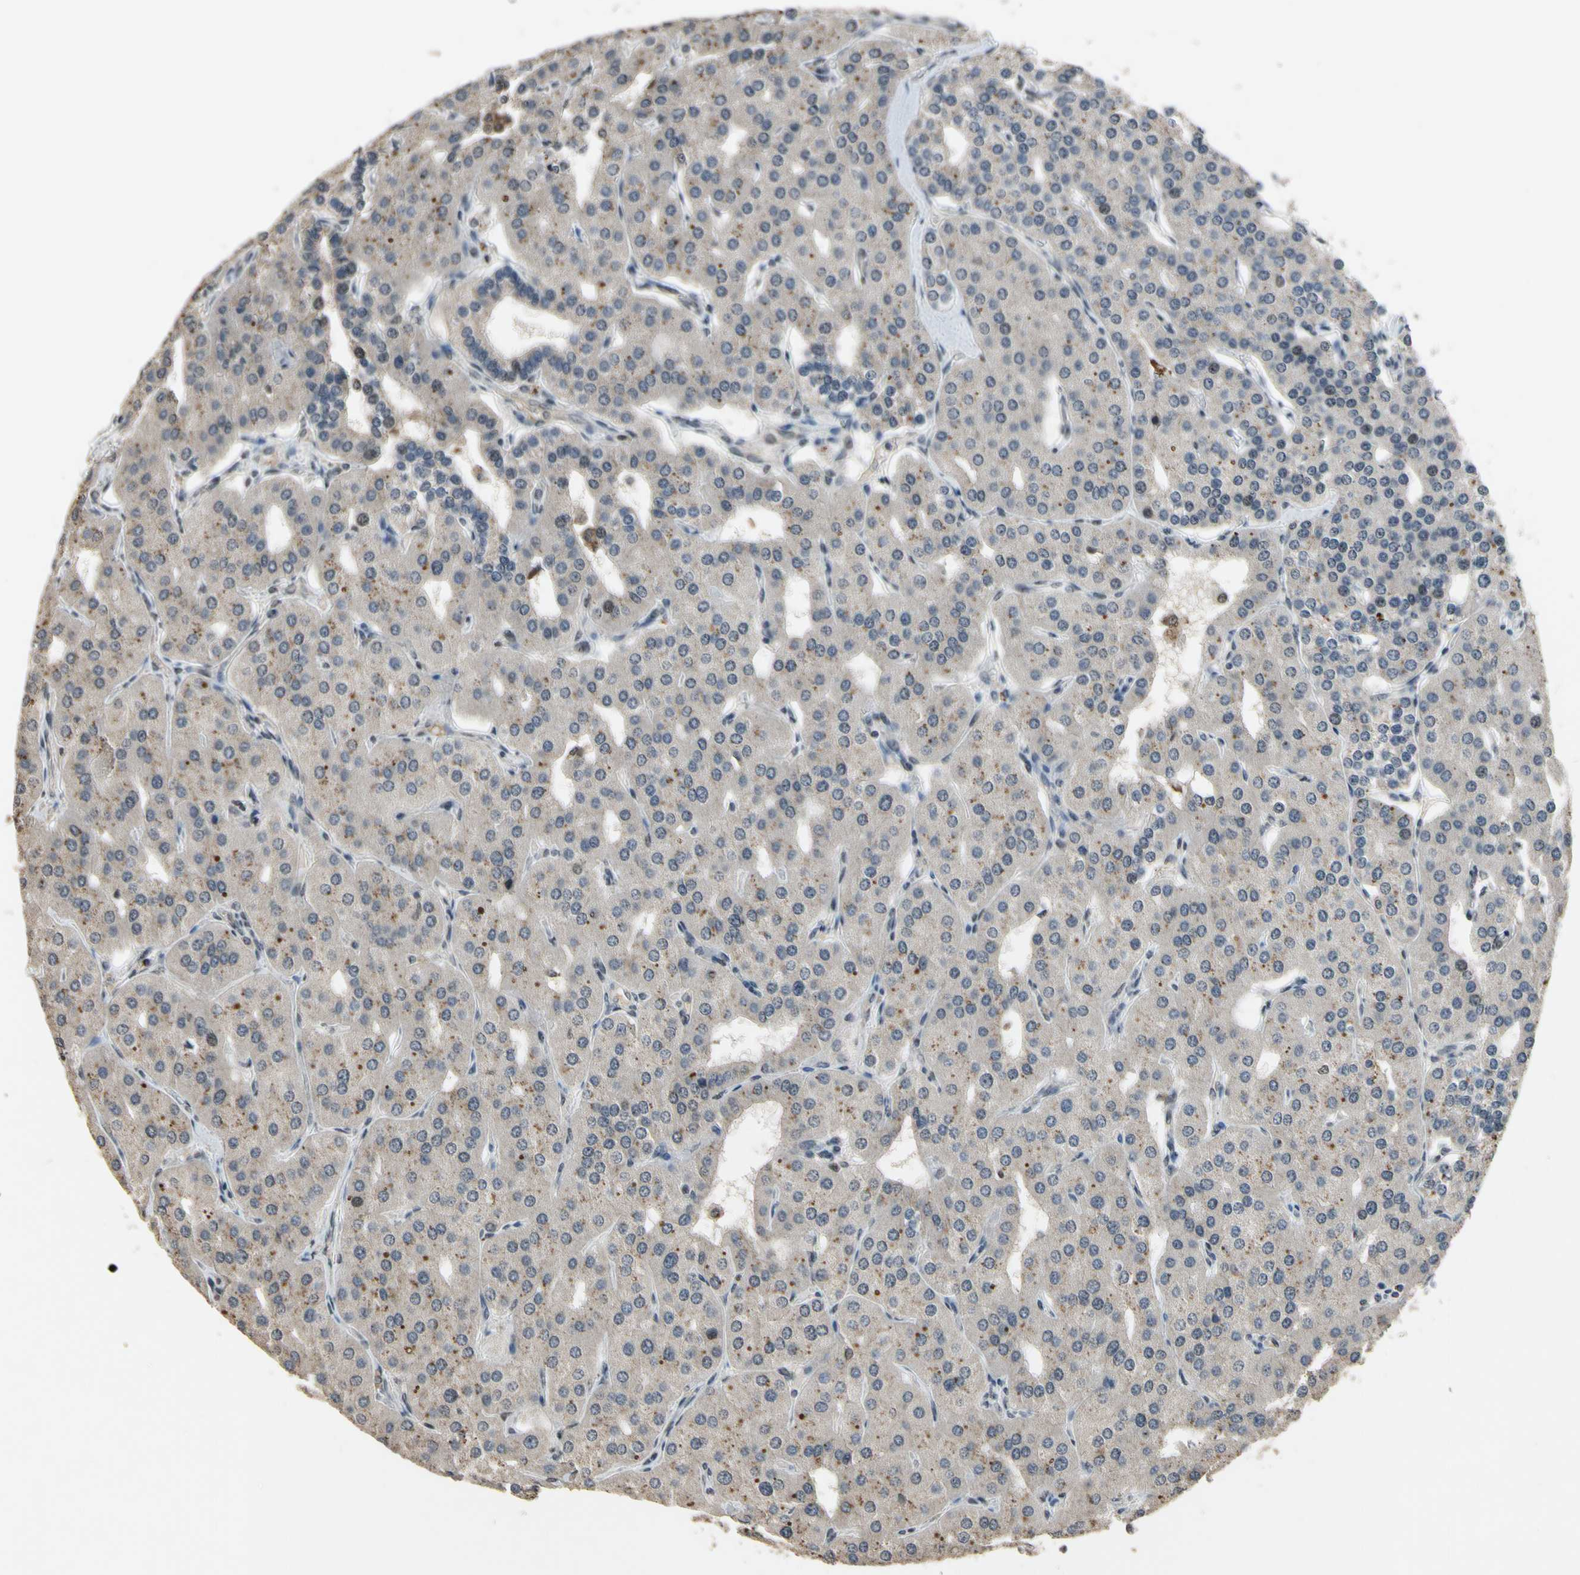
{"staining": {"intensity": "strong", "quantity": "<25%", "location": "cytoplasmic/membranous"}, "tissue": "parathyroid gland", "cell_type": "Glandular cells", "image_type": "normal", "snomed": [{"axis": "morphology", "description": "Normal tissue, NOS"}, {"axis": "morphology", "description": "Adenoma, NOS"}, {"axis": "topography", "description": "Parathyroid gland"}], "caption": "Unremarkable parathyroid gland demonstrates strong cytoplasmic/membranous staining in about <25% of glandular cells, visualized by immunohistochemistry.", "gene": "ZNF174", "patient": {"sex": "female", "age": 86}}